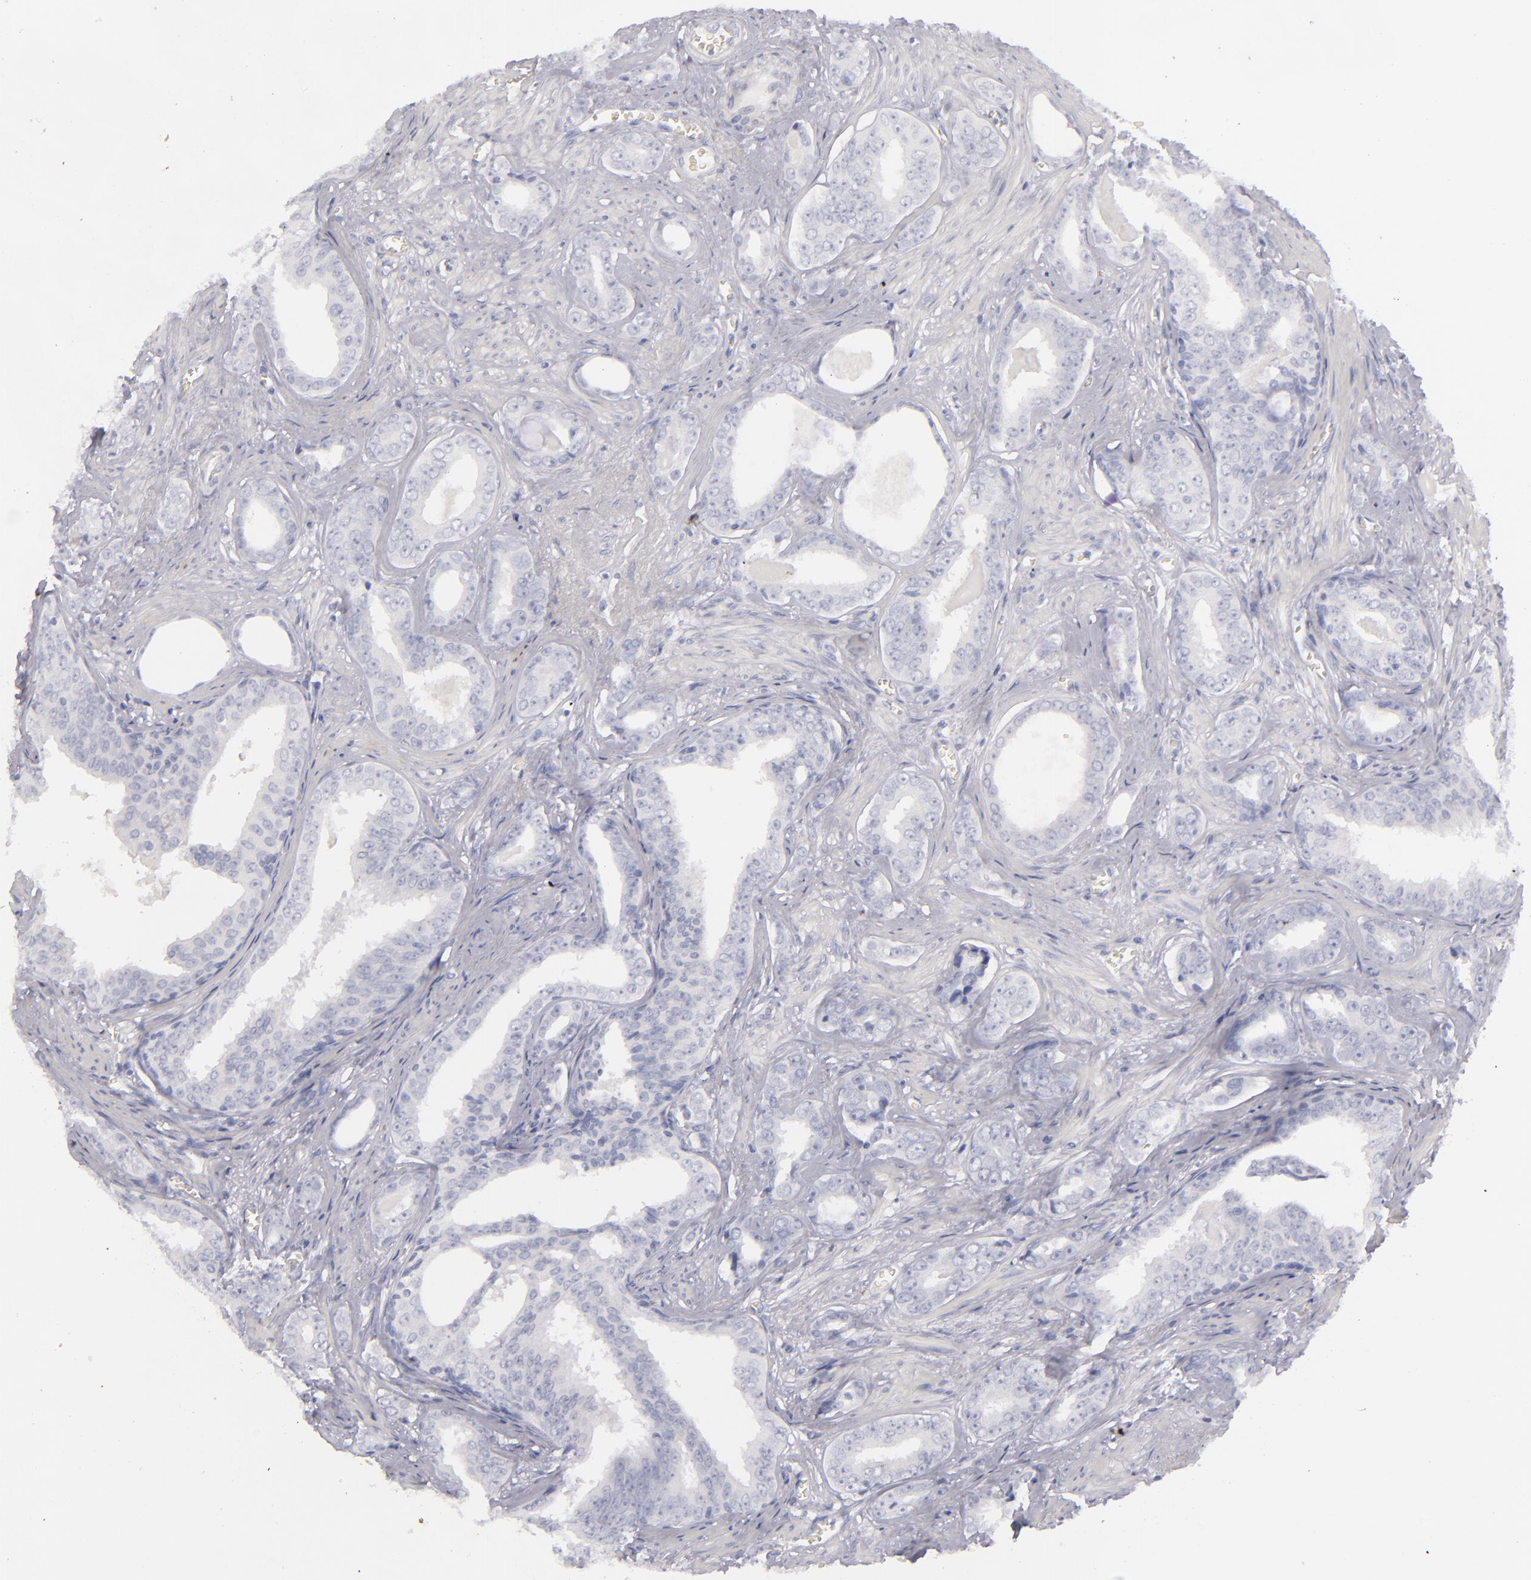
{"staining": {"intensity": "negative", "quantity": "none", "location": "none"}, "tissue": "prostate cancer", "cell_type": "Tumor cells", "image_type": "cancer", "snomed": [{"axis": "morphology", "description": "Adenocarcinoma, Medium grade"}, {"axis": "topography", "description": "Prostate"}], "caption": "Tumor cells are negative for brown protein staining in prostate cancer (adenocarcinoma (medium-grade)).", "gene": "CD22", "patient": {"sex": "male", "age": 79}}